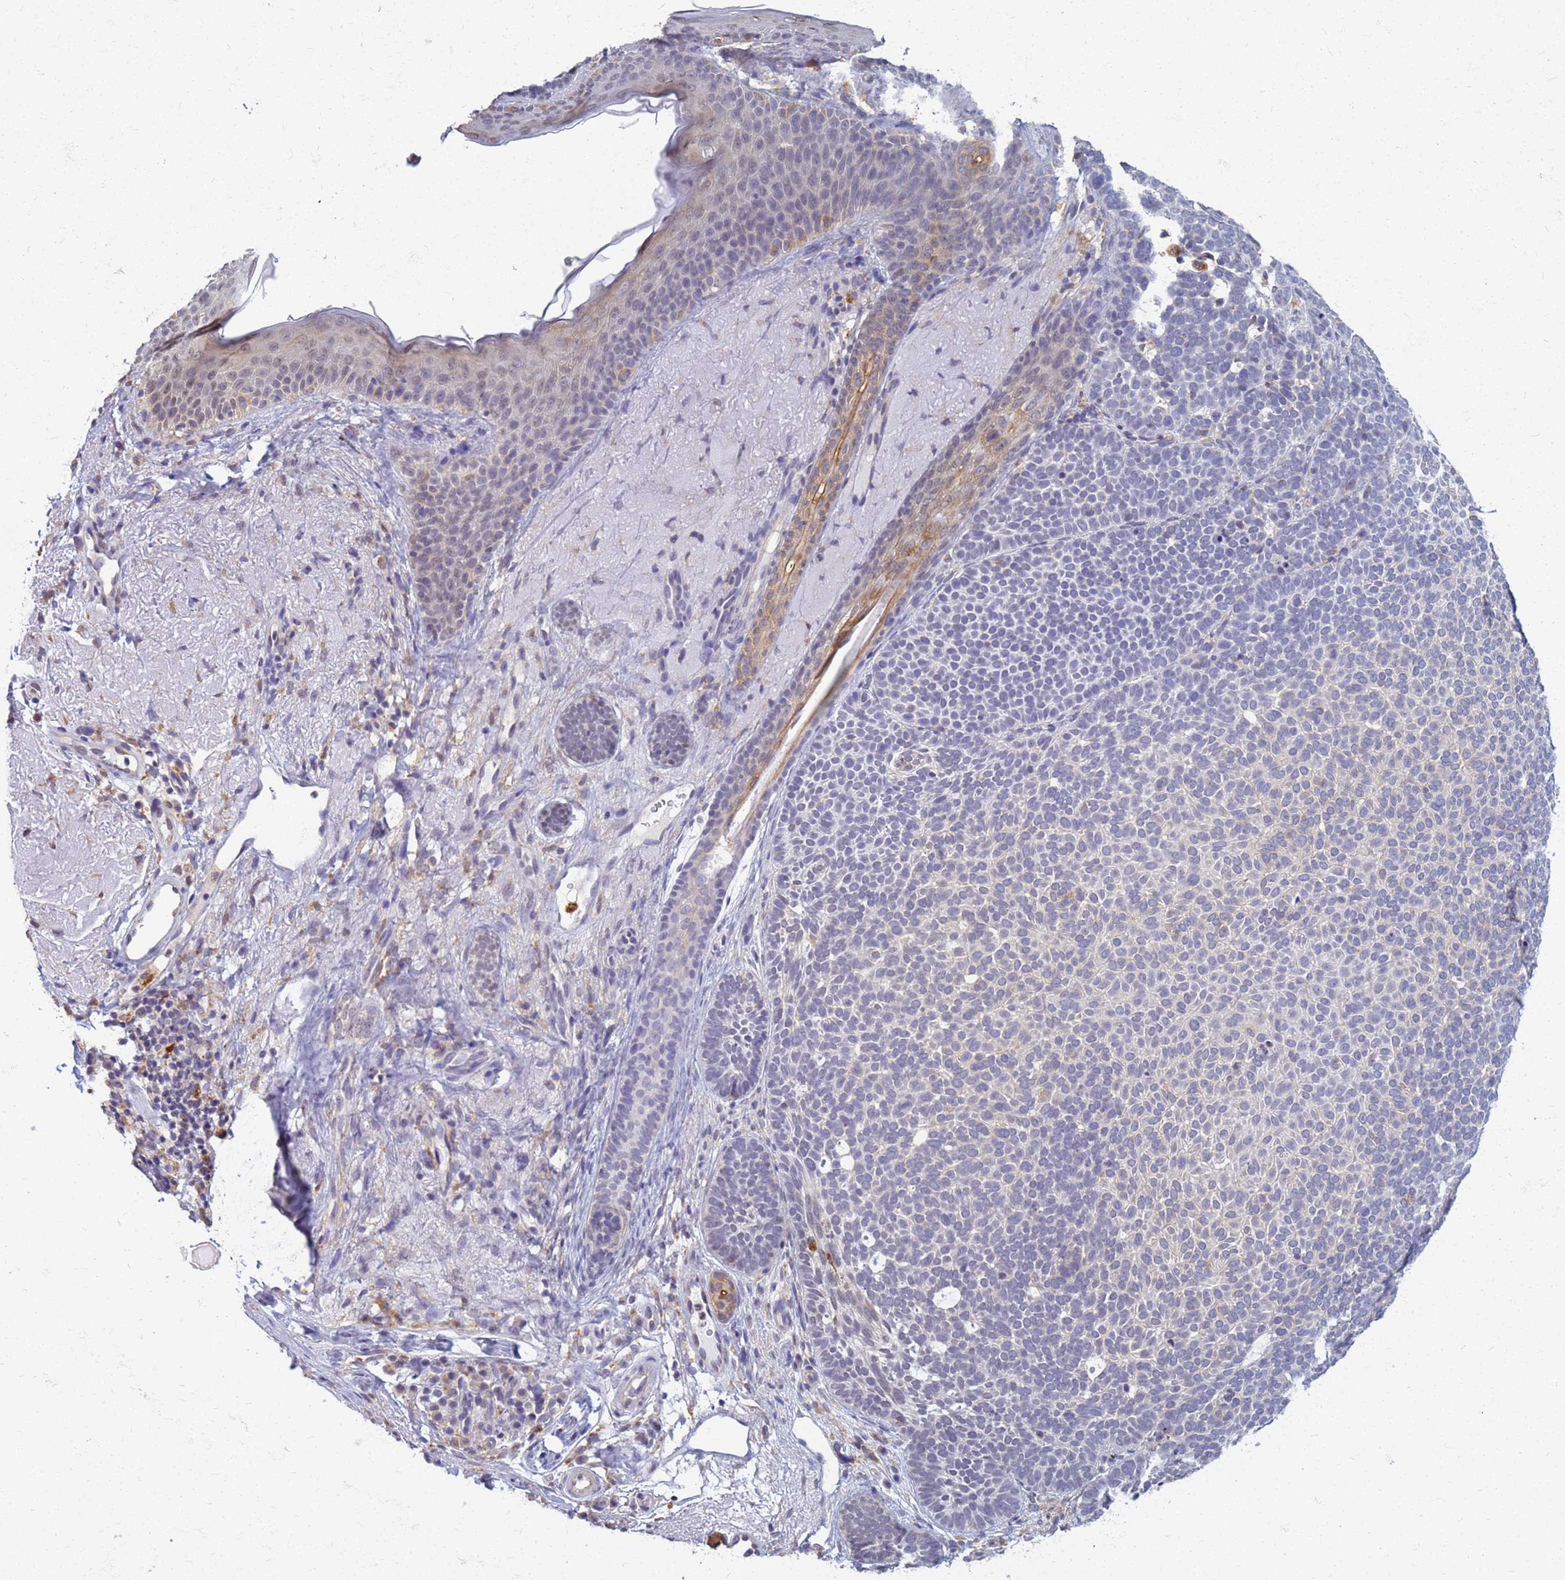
{"staining": {"intensity": "negative", "quantity": "none", "location": "none"}, "tissue": "skin cancer", "cell_type": "Tumor cells", "image_type": "cancer", "snomed": [{"axis": "morphology", "description": "Basal cell carcinoma"}, {"axis": "topography", "description": "Skin"}], "caption": "Tumor cells are negative for protein expression in human skin basal cell carcinoma.", "gene": "ATP6V1E1", "patient": {"sex": "female", "age": 77}}